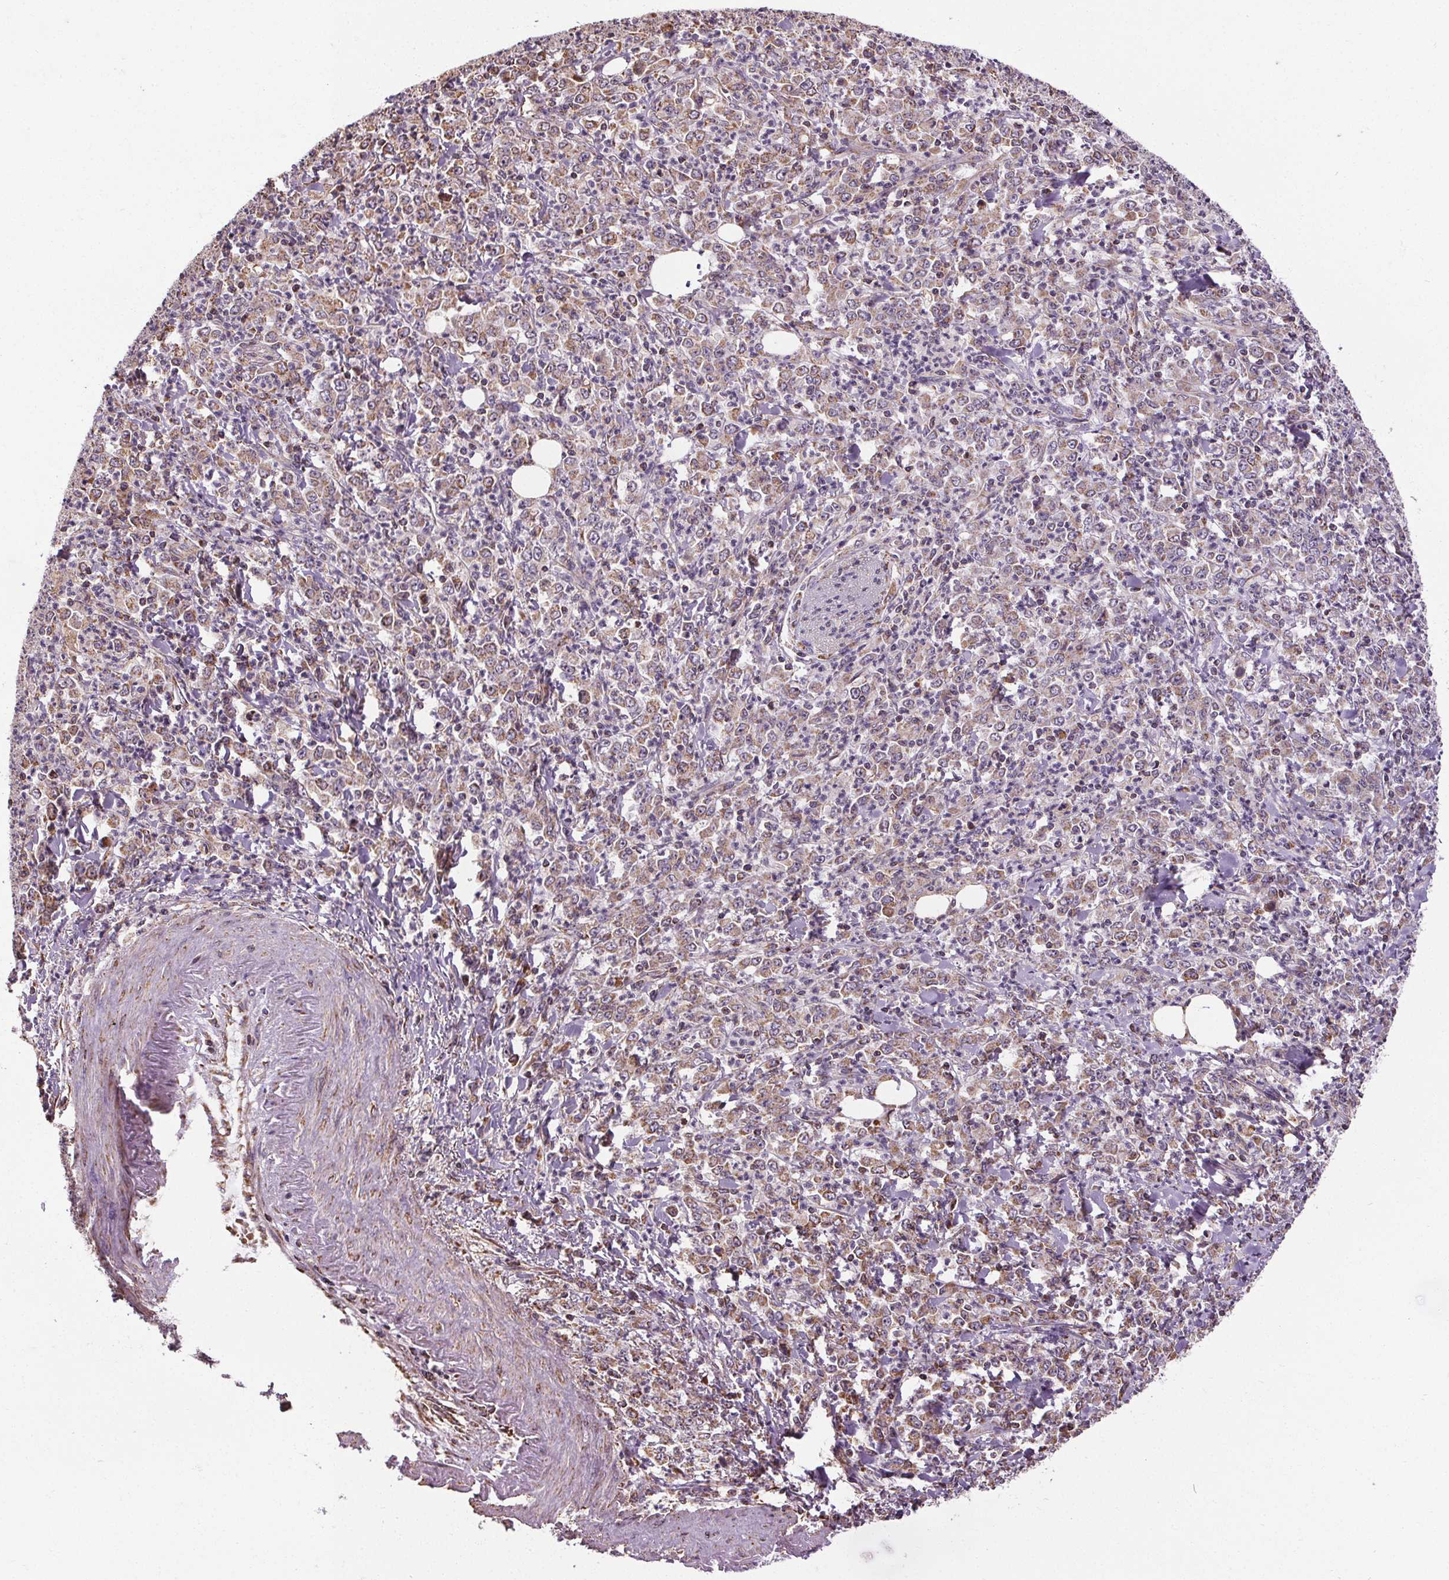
{"staining": {"intensity": "weak", "quantity": ">75%", "location": "cytoplasmic/membranous"}, "tissue": "stomach cancer", "cell_type": "Tumor cells", "image_type": "cancer", "snomed": [{"axis": "morphology", "description": "Adenocarcinoma, NOS"}, {"axis": "topography", "description": "Stomach, lower"}], "caption": "There is low levels of weak cytoplasmic/membranous expression in tumor cells of stomach cancer, as demonstrated by immunohistochemical staining (brown color).", "gene": "ZNF548", "patient": {"sex": "female", "age": 71}}